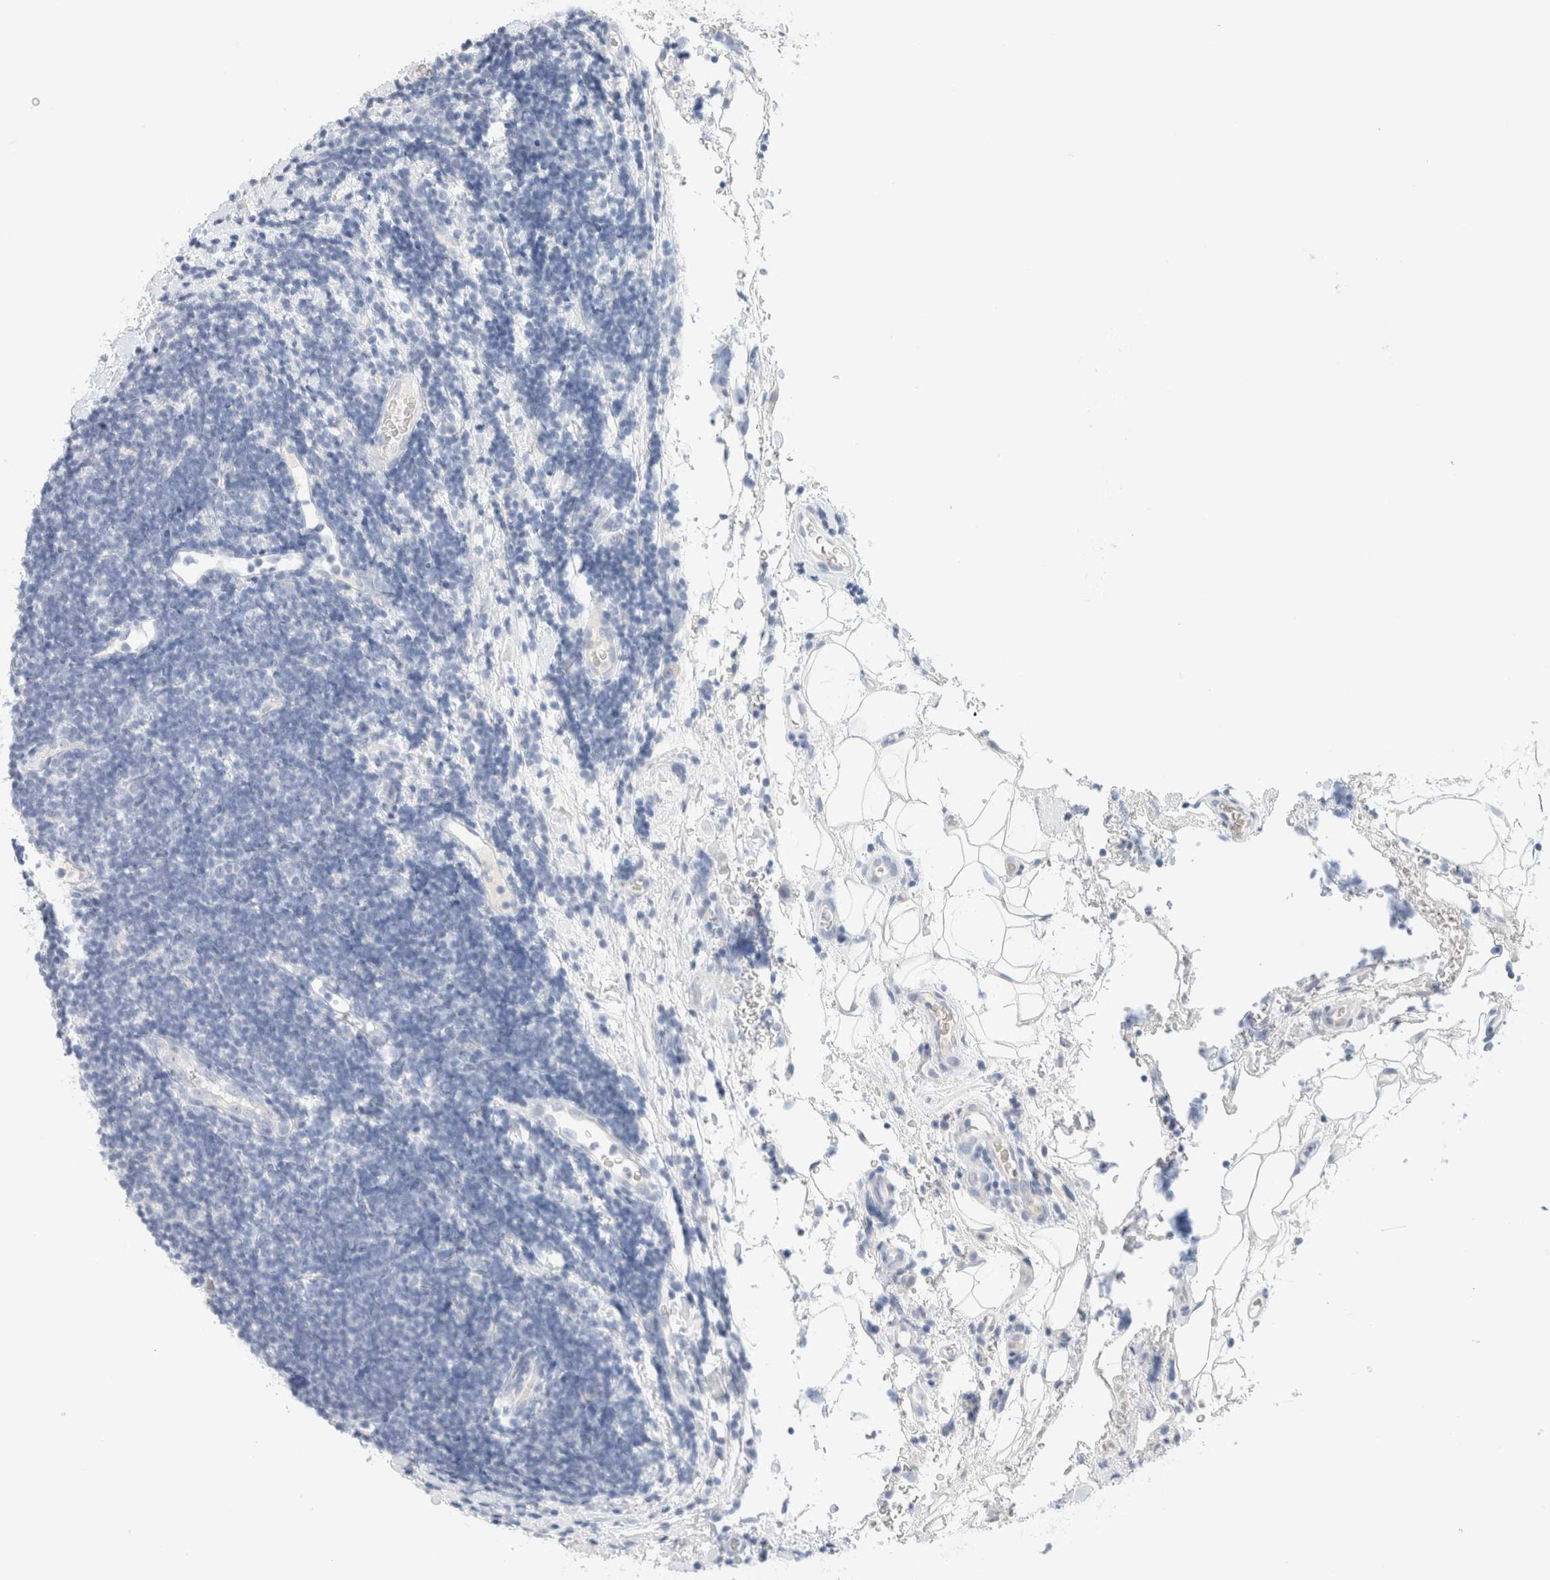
{"staining": {"intensity": "negative", "quantity": "none", "location": "none"}, "tissue": "lymphoma", "cell_type": "Tumor cells", "image_type": "cancer", "snomed": [{"axis": "morphology", "description": "Malignant lymphoma, non-Hodgkin's type, Low grade"}, {"axis": "topography", "description": "Lymph node"}], "caption": "Micrograph shows no significant protein staining in tumor cells of lymphoma.", "gene": "HEXD", "patient": {"sex": "male", "age": 83}}